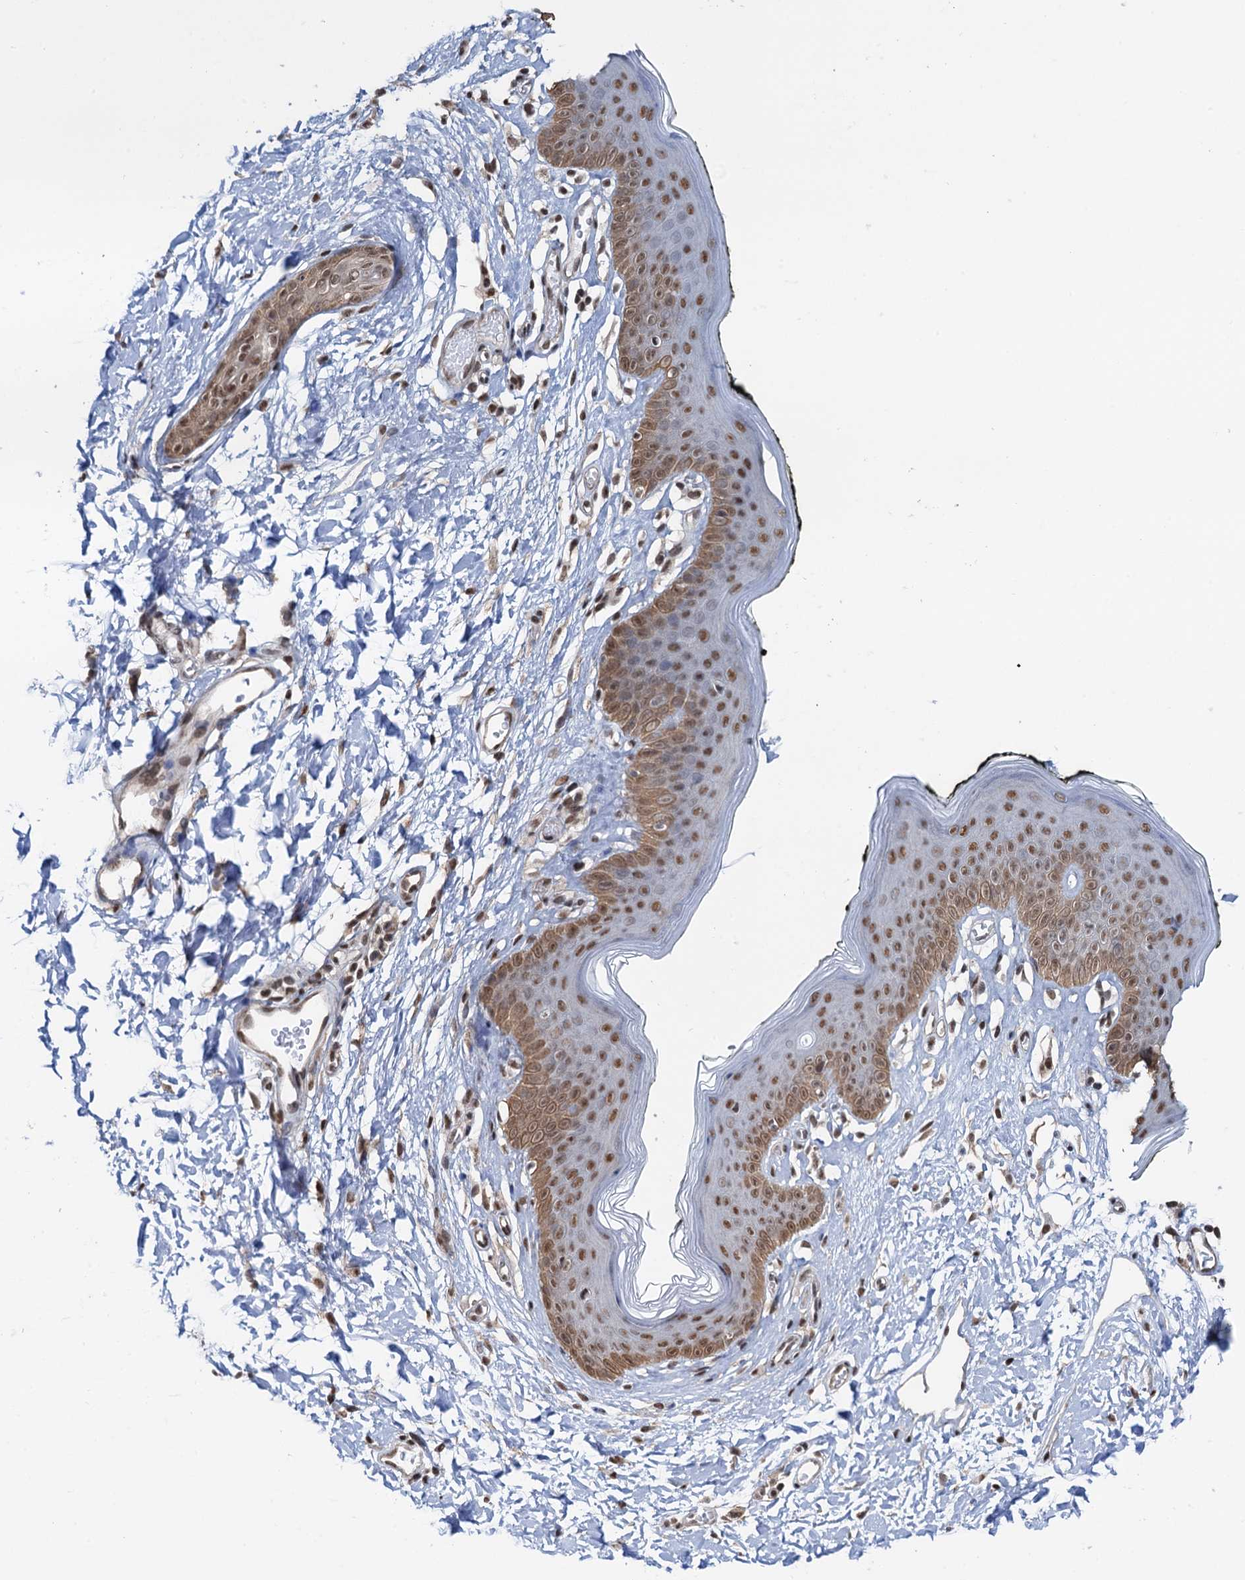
{"staining": {"intensity": "moderate", "quantity": ">75%", "location": "nuclear"}, "tissue": "skin", "cell_type": "Epidermal cells", "image_type": "normal", "snomed": [{"axis": "morphology", "description": "Normal tissue, NOS"}, {"axis": "morphology", "description": "Inflammation, NOS"}, {"axis": "topography", "description": "Vulva"}], "caption": "Normal skin displays moderate nuclear expression in approximately >75% of epidermal cells, visualized by immunohistochemistry.", "gene": "ZNF609", "patient": {"sex": "female", "age": 84}}